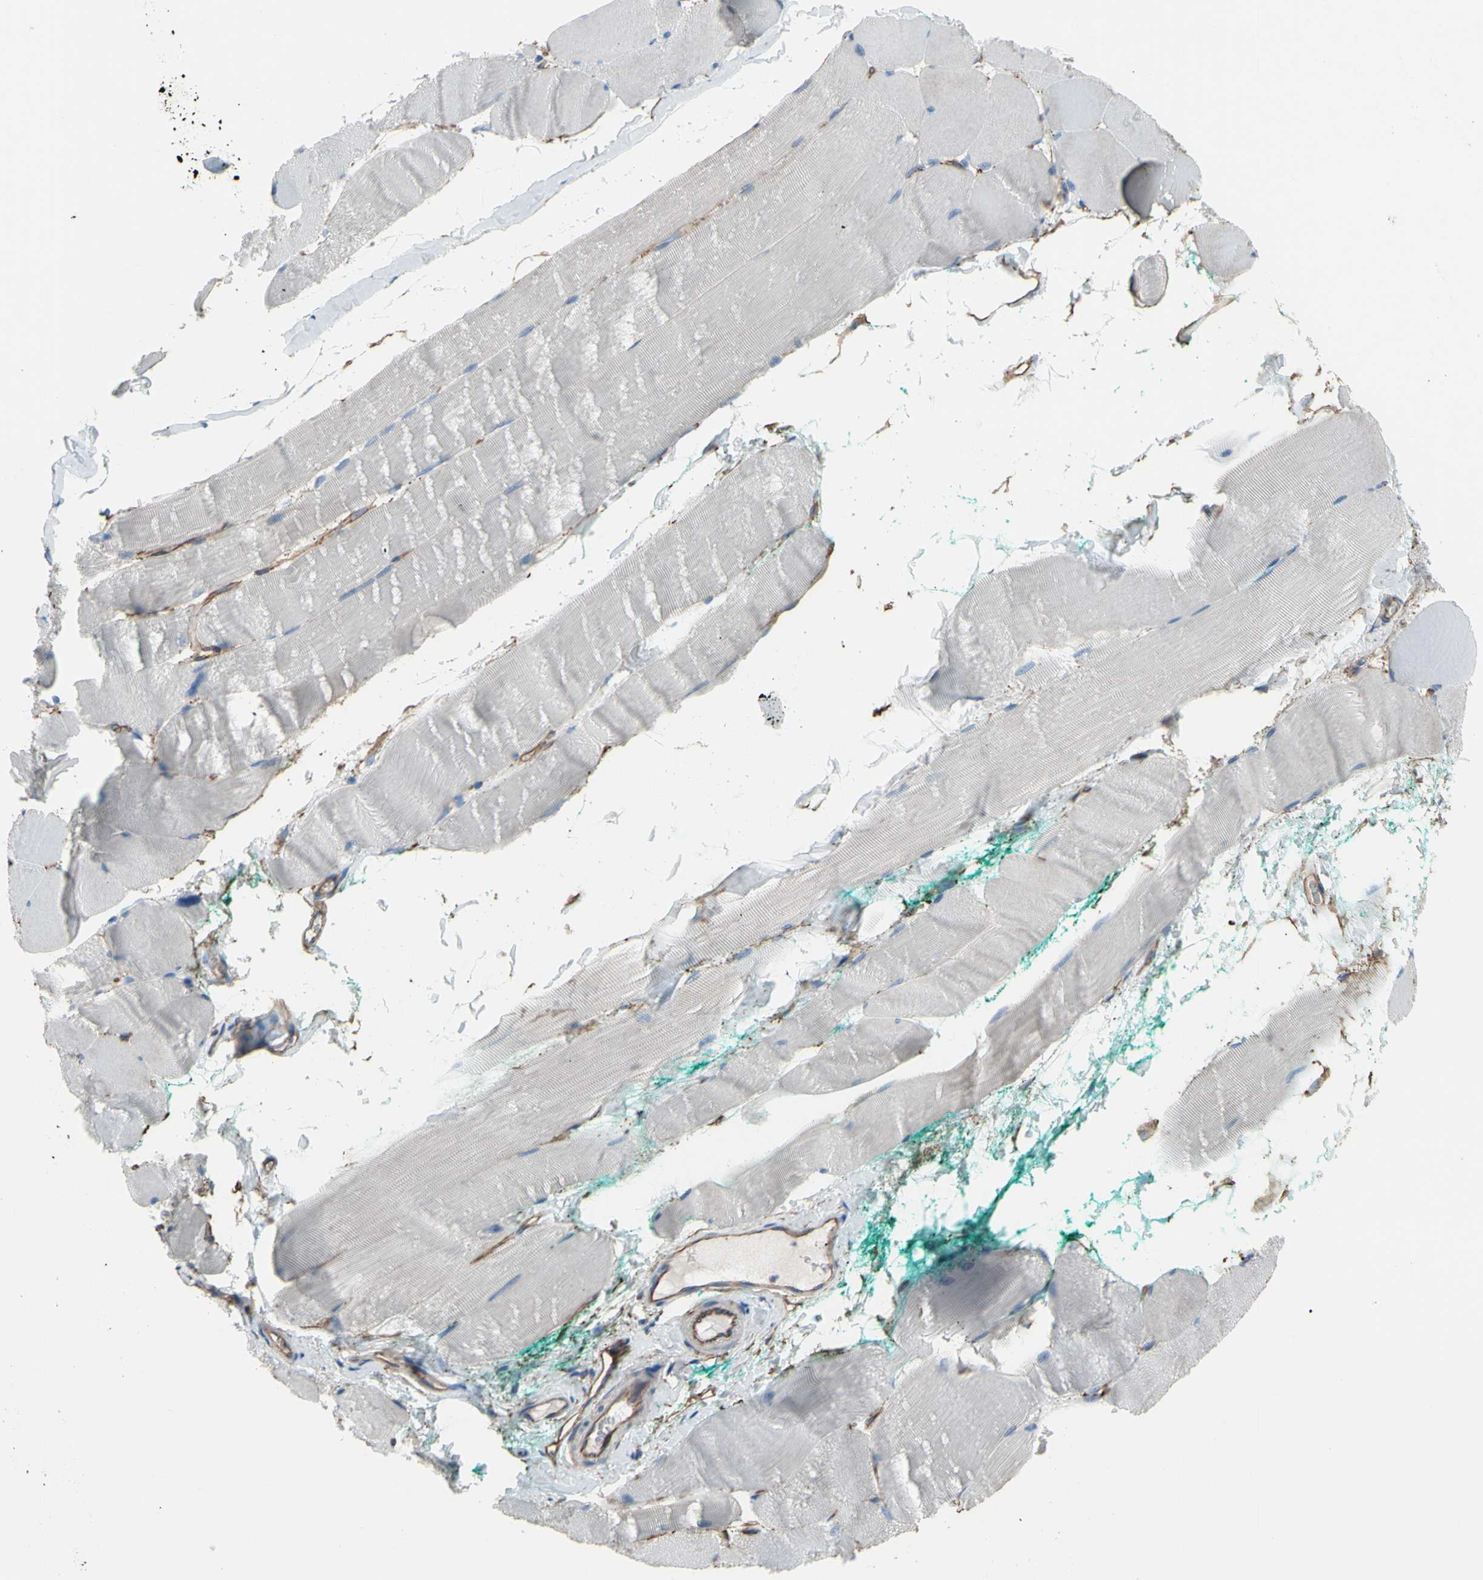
{"staining": {"intensity": "weak", "quantity": ">75%", "location": "cytoplasmic/membranous"}, "tissue": "skeletal muscle", "cell_type": "Myocytes", "image_type": "normal", "snomed": [{"axis": "morphology", "description": "Normal tissue, NOS"}, {"axis": "morphology", "description": "Squamous cell carcinoma, NOS"}, {"axis": "topography", "description": "Skeletal muscle"}], "caption": "The photomicrograph demonstrates a brown stain indicating the presence of a protein in the cytoplasmic/membranous of myocytes in skeletal muscle. The protein is stained brown, and the nuclei are stained in blue (DAB (3,3'-diaminobenzidine) IHC with brightfield microscopy, high magnification).", "gene": "TPBG", "patient": {"sex": "male", "age": 51}}